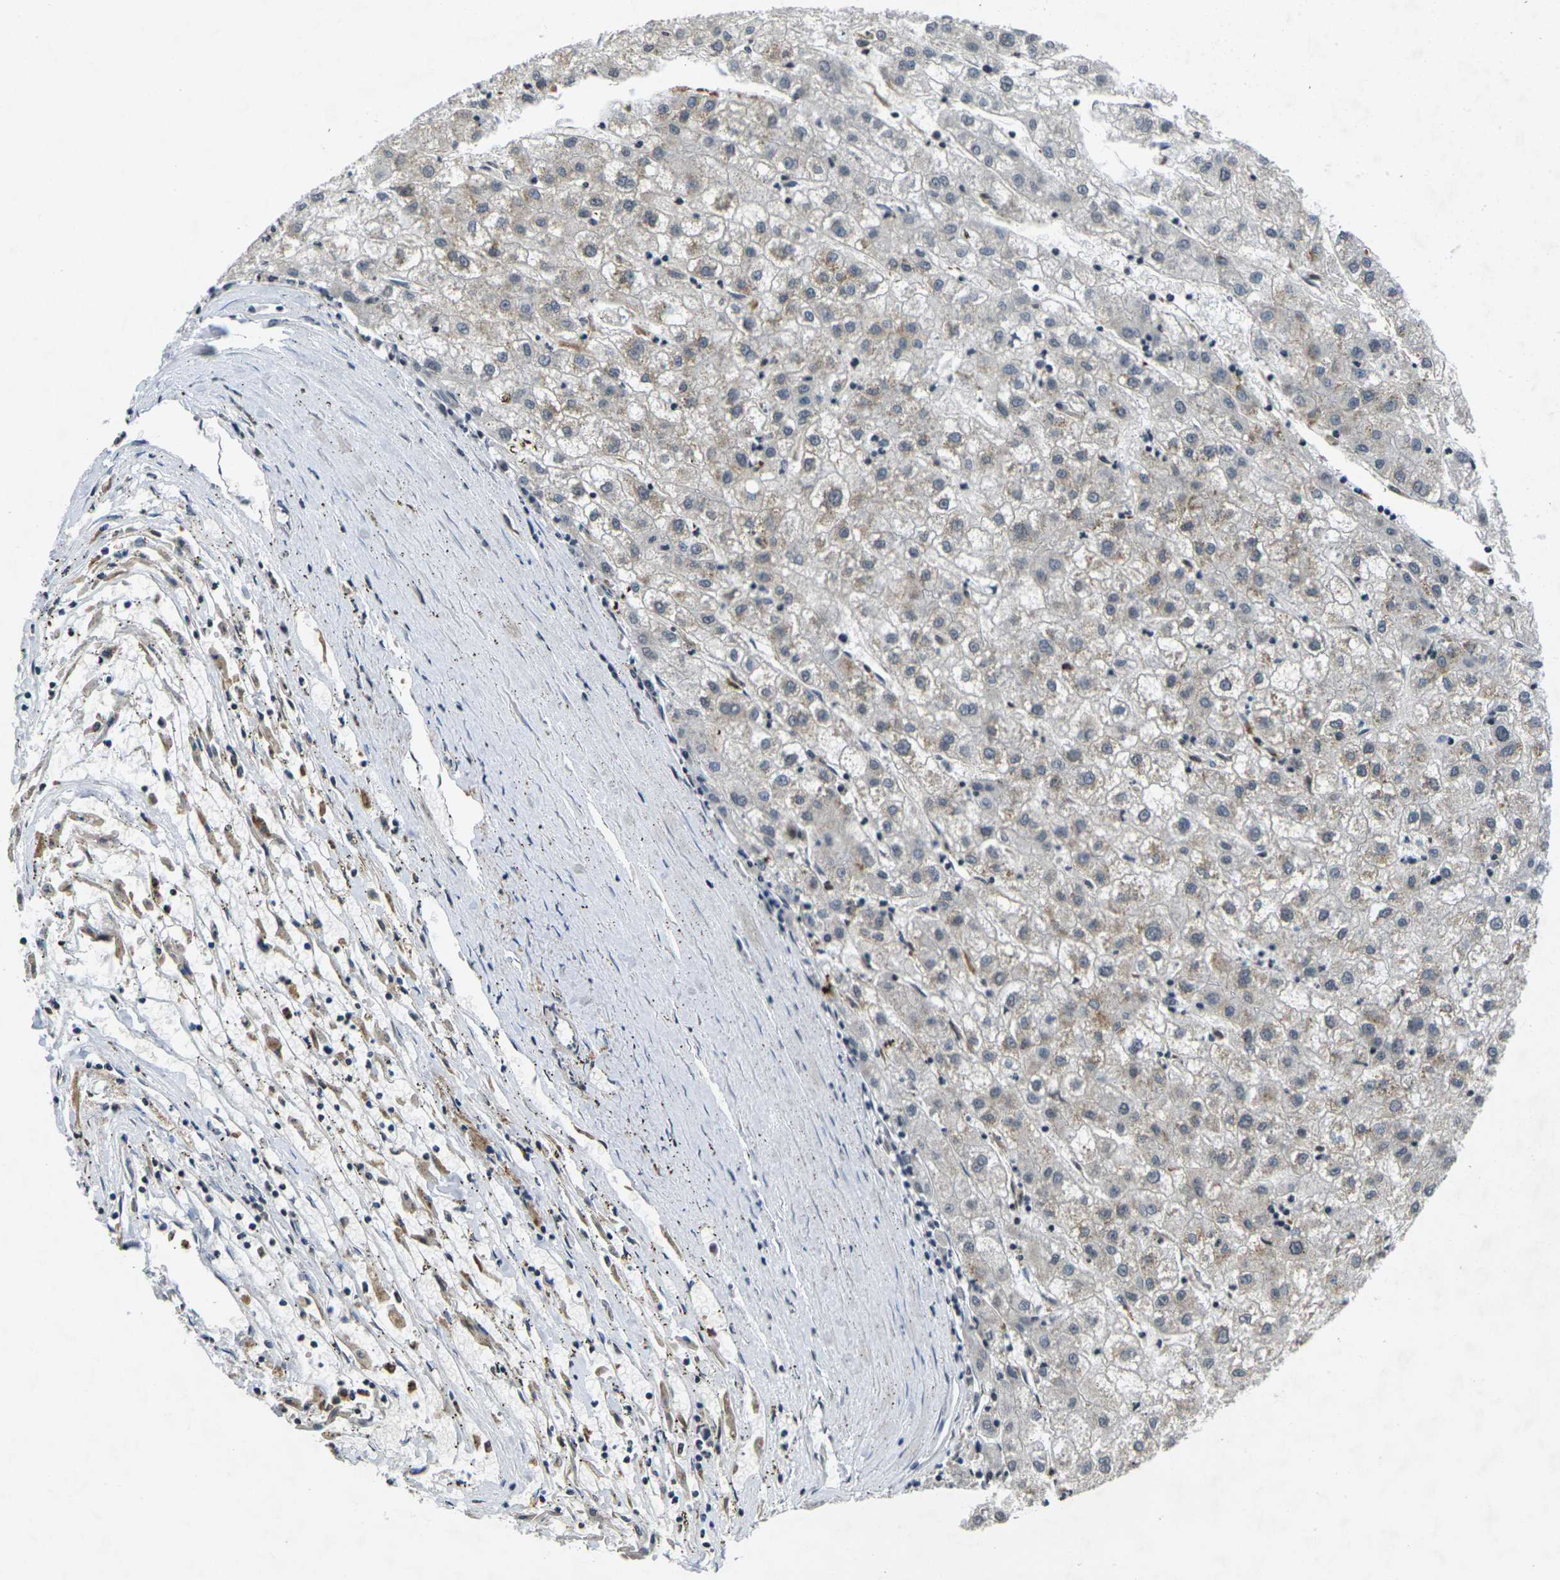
{"staining": {"intensity": "moderate", "quantity": "<25%", "location": "cytoplasmic/membranous"}, "tissue": "liver cancer", "cell_type": "Tumor cells", "image_type": "cancer", "snomed": [{"axis": "morphology", "description": "Carcinoma, Hepatocellular, NOS"}, {"axis": "topography", "description": "Liver"}], "caption": "Liver hepatocellular carcinoma stained with a brown dye demonstrates moderate cytoplasmic/membranous positive expression in approximately <25% of tumor cells.", "gene": "C1QC", "patient": {"sex": "male", "age": 72}}